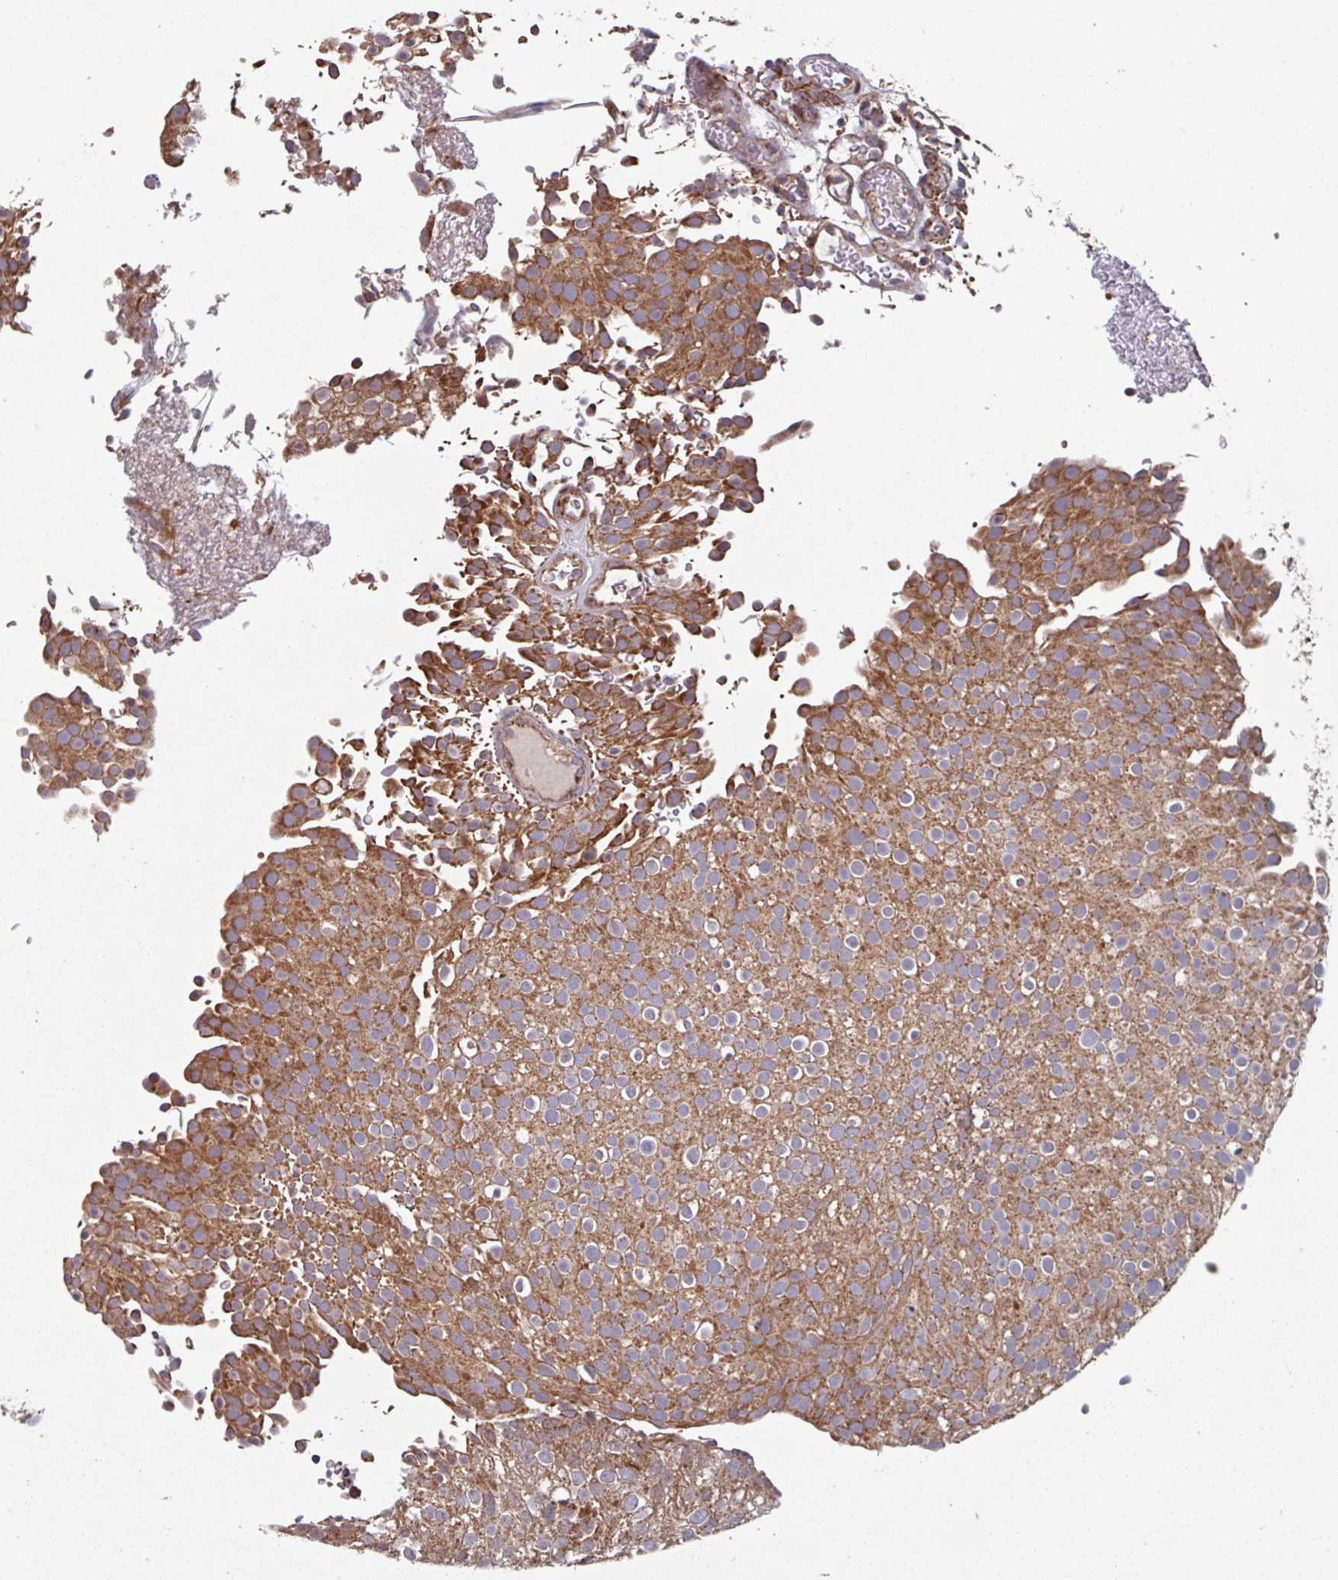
{"staining": {"intensity": "moderate", "quantity": ">75%", "location": "cytoplasmic/membranous"}, "tissue": "urothelial cancer", "cell_type": "Tumor cells", "image_type": "cancer", "snomed": [{"axis": "morphology", "description": "Urothelial carcinoma, Low grade"}, {"axis": "topography", "description": "Urinary bladder"}], "caption": "A brown stain highlights moderate cytoplasmic/membranous staining of a protein in urothelial carcinoma (low-grade) tumor cells. (Brightfield microscopy of DAB IHC at high magnification).", "gene": "COX7C", "patient": {"sex": "male", "age": 78}}